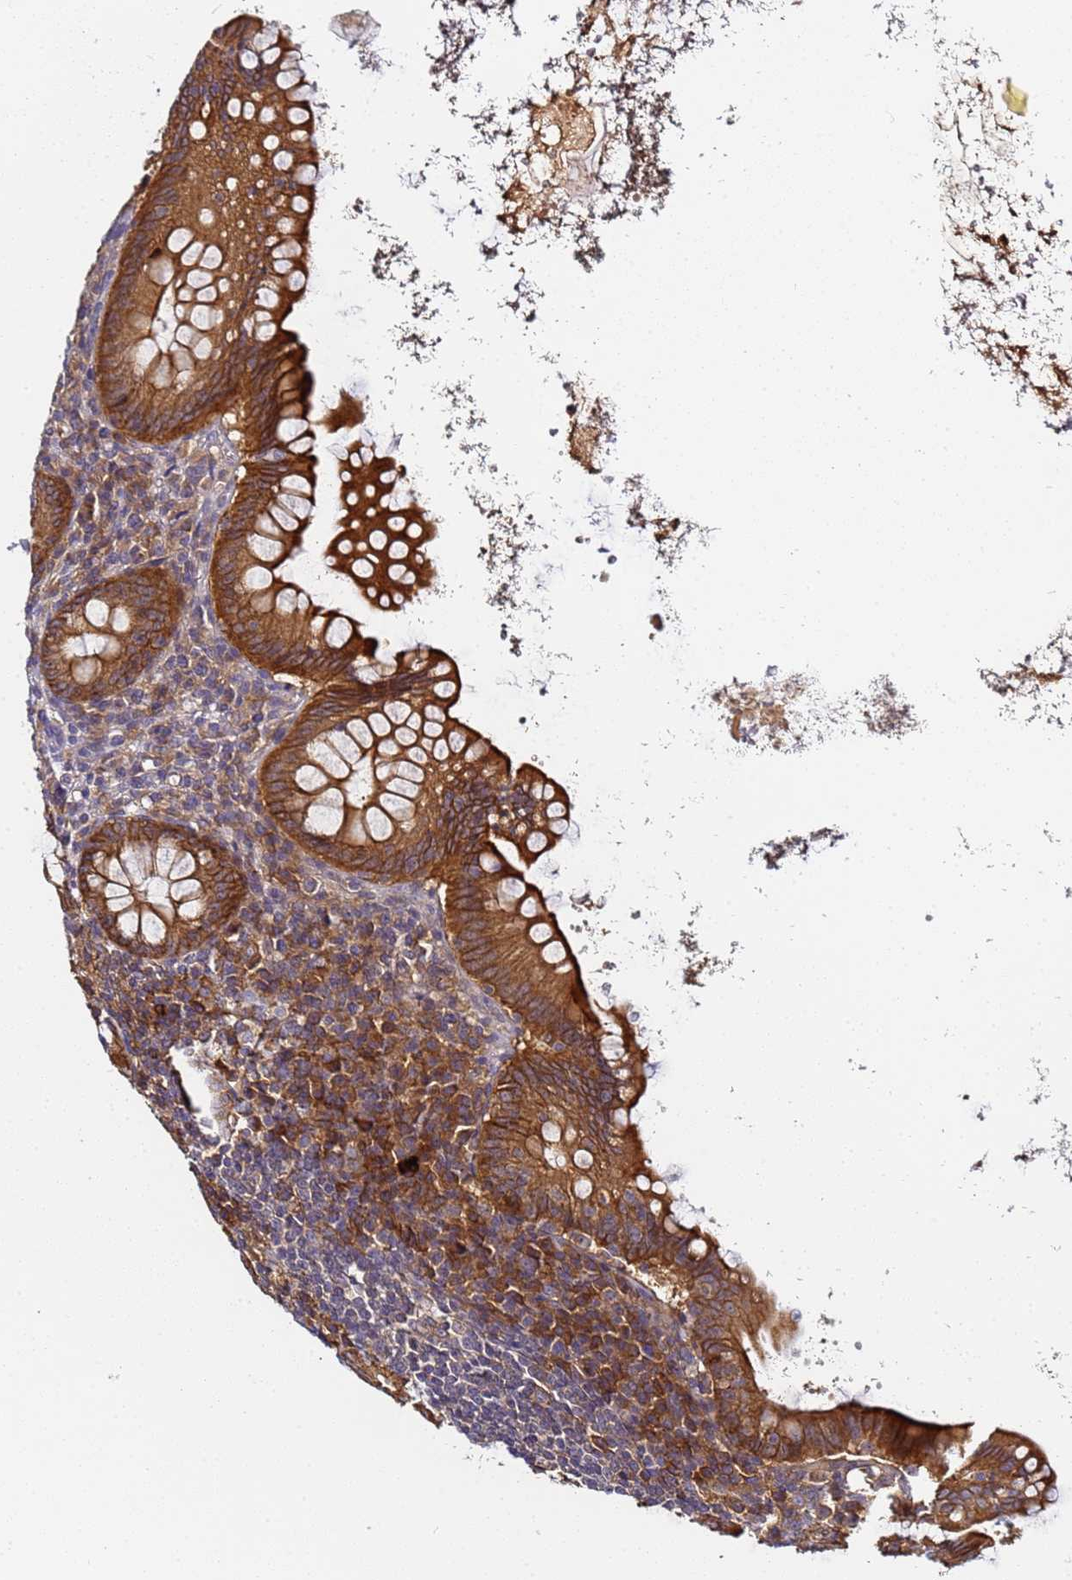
{"staining": {"intensity": "strong", "quantity": ">75%", "location": "cytoplasmic/membranous"}, "tissue": "appendix", "cell_type": "Glandular cells", "image_type": "normal", "snomed": [{"axis": "morphology", "description": "Normal tissue, NOS"}, {"axis": "topography", "description": "Appendix"}], "caption": "A high-resolution micrograph shows IHC staining of unremarkable appendix, which shows strong cytoplasmic/membranous positivity in about >75% of glandular cells. The staining was performed using DAB, with brown indicating positive protein expression. Nuclei are stained blue with hematoxylin.", "gene": "LRRC69", "patient": {"sex": "female", "age": 33}}